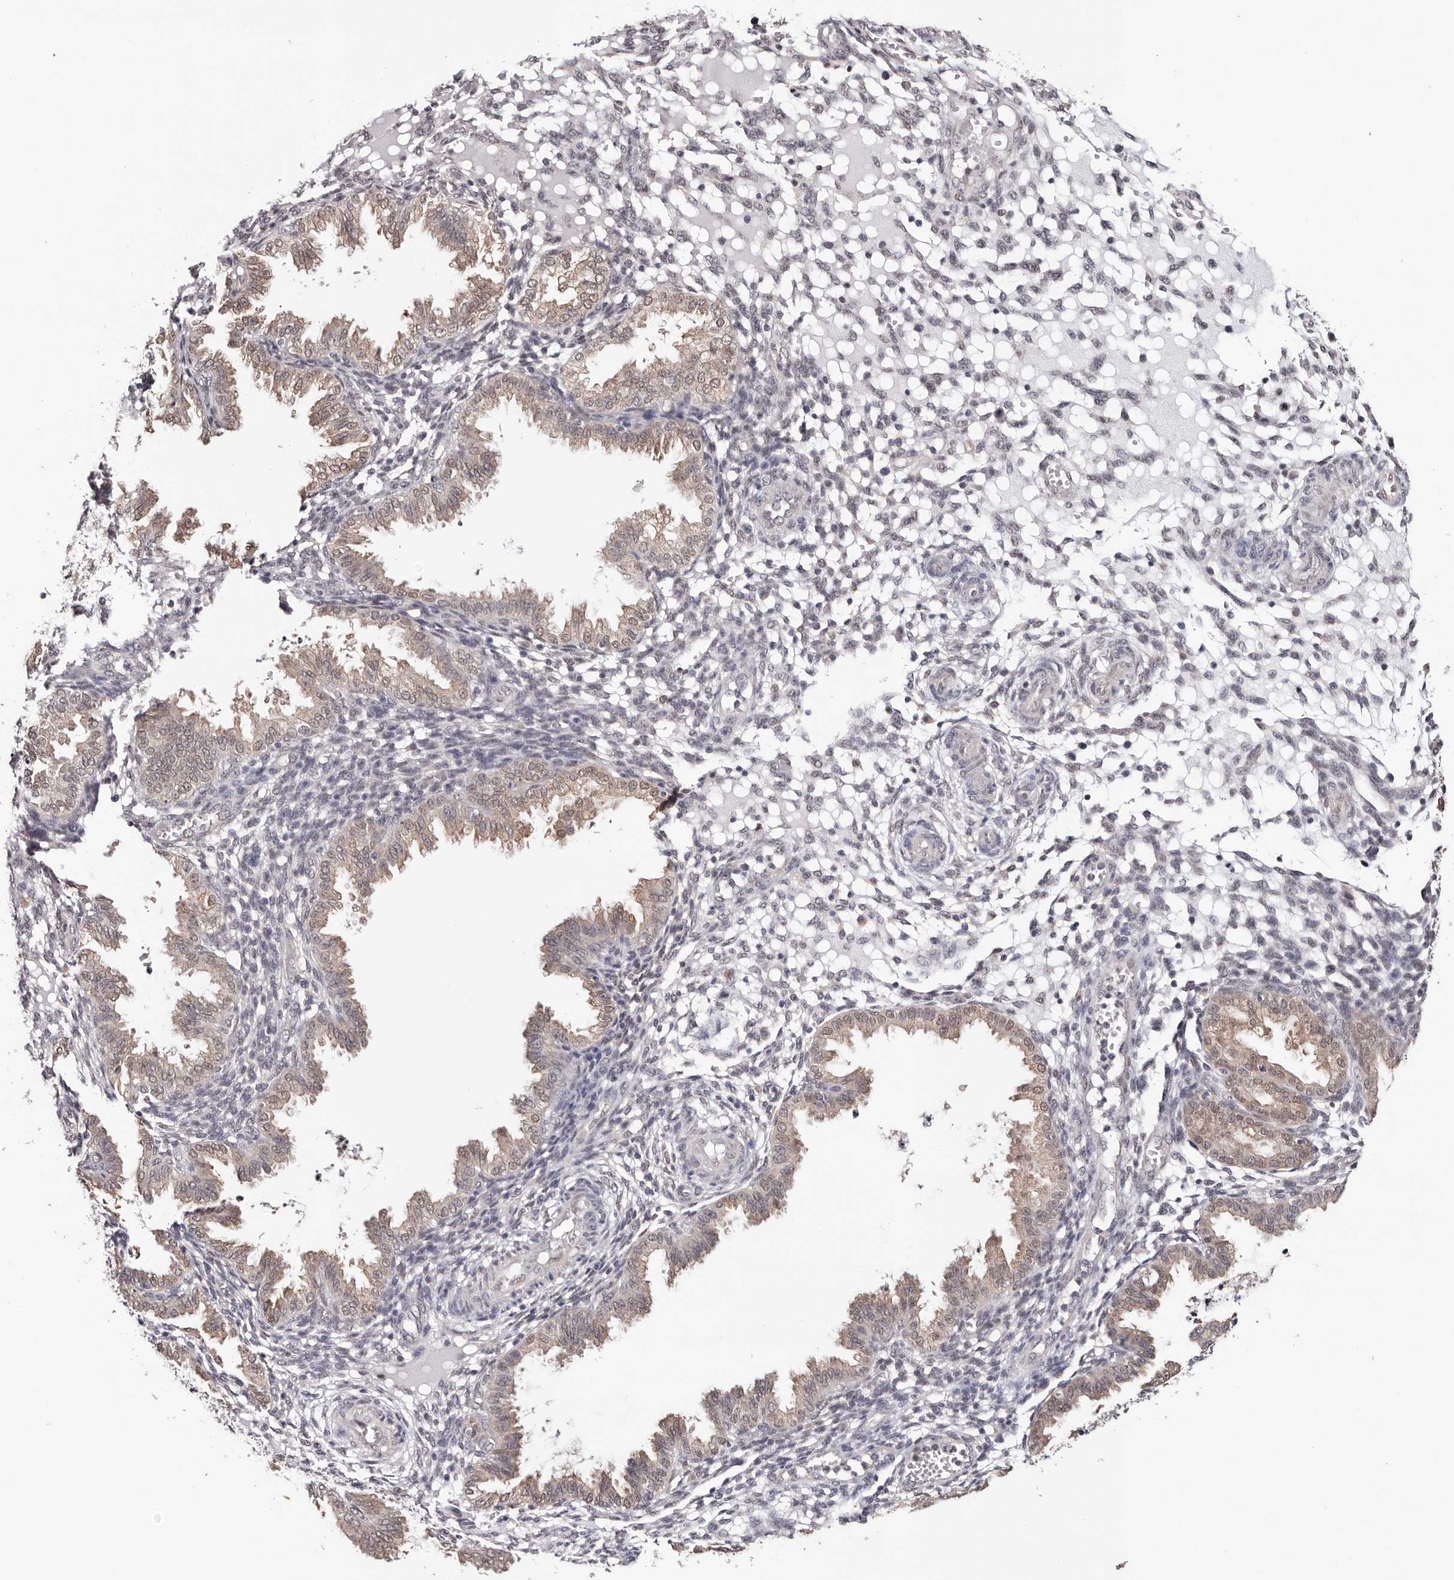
{"staining": {"intensity": "negative", "quantity": "none", "location": "none"}, "tissue": "endometrium", "cell_type": "Cells in endometrial stroma", "image_type": "normal", "snomed": [{"axis": "morphology", "description": "Normal tissue, NOS"}, {"axis": "topography", "description": "Endometrium"}], "caption": "Histopathology image shows no protein positivity in cells in endometrial stroma of unremarkable endometrium.", "gene": "TYW3", "patient": {"sex": "female", "age": 33}}